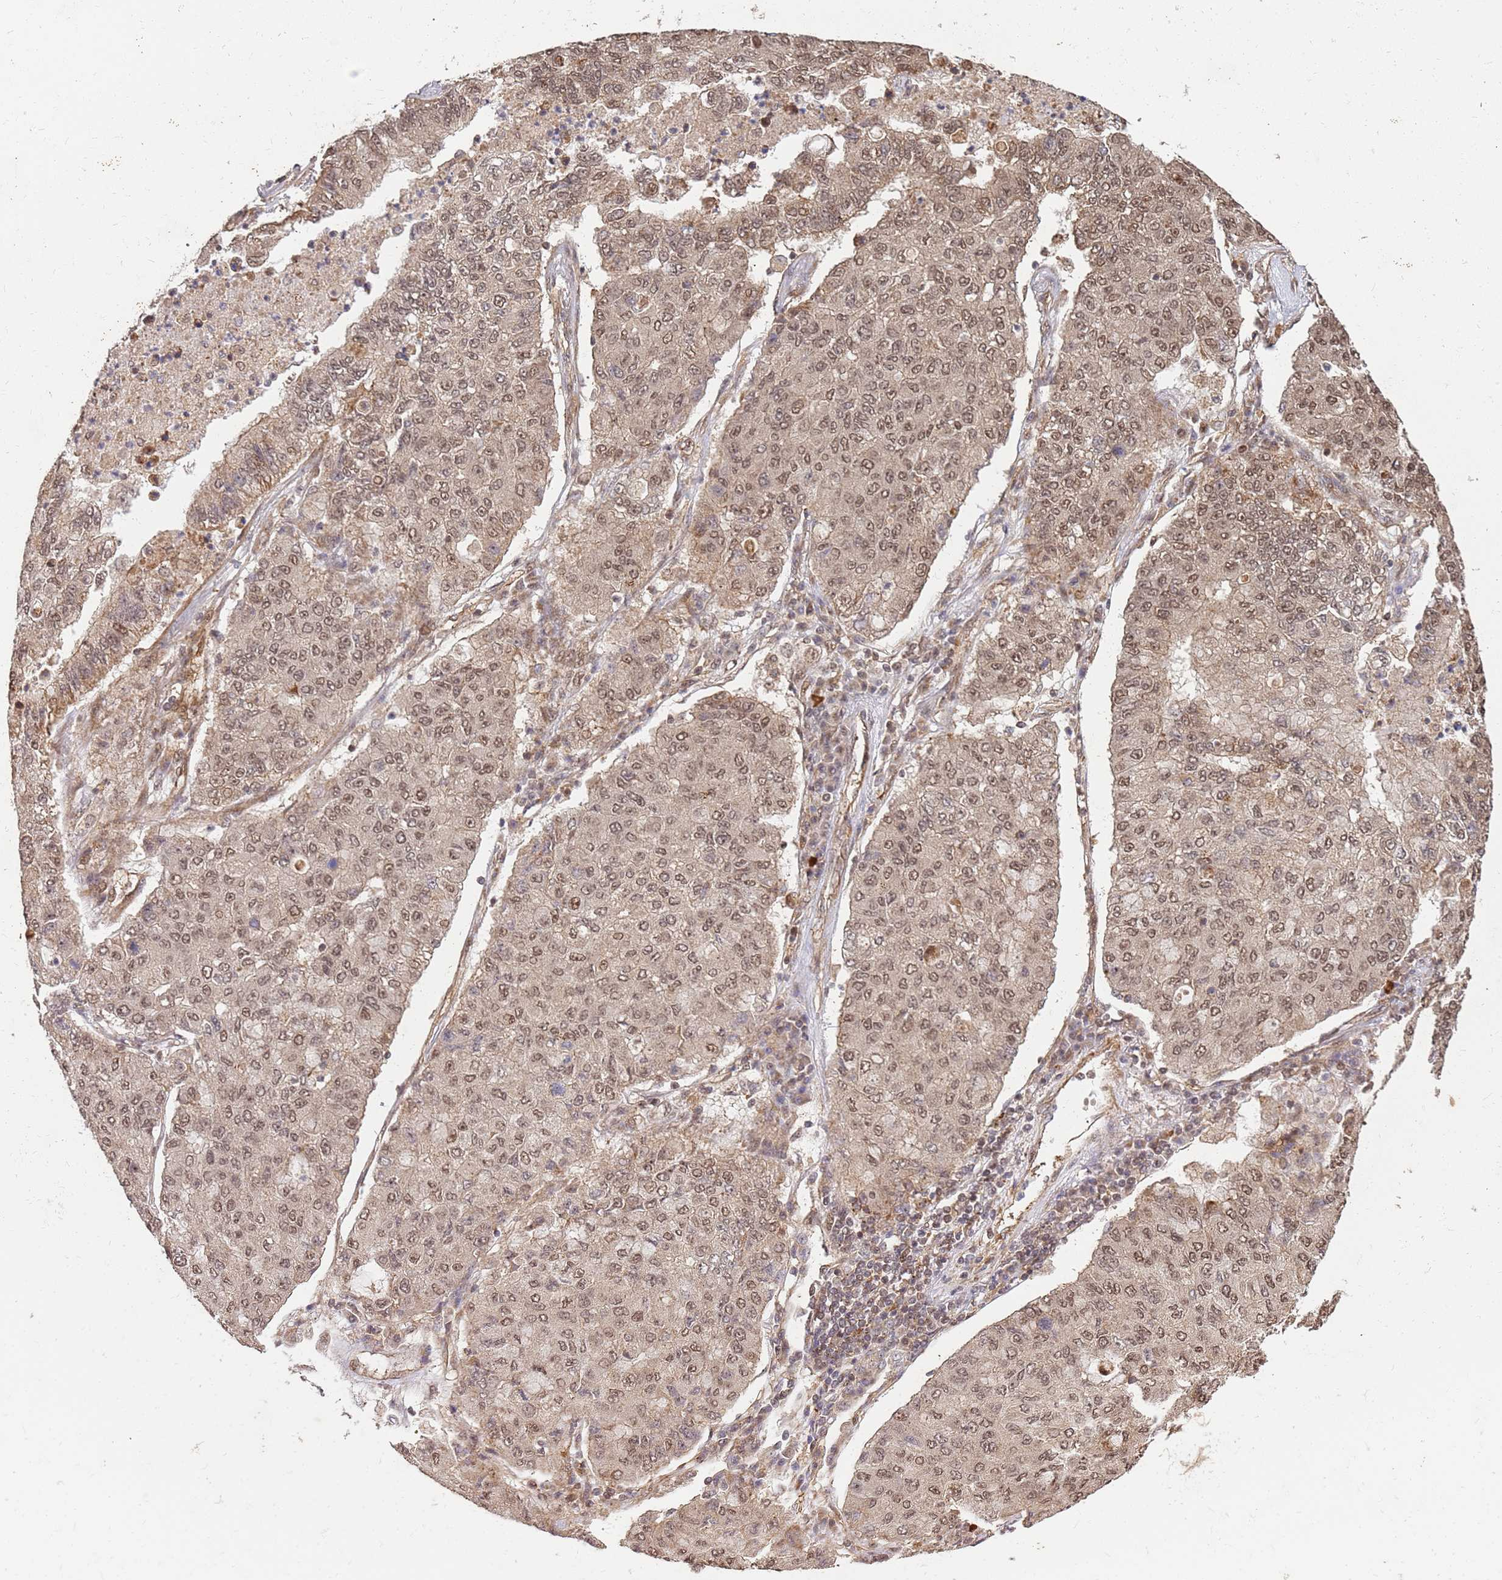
{"staining": {"intensity": "moderate", "quantity": ">75%", "location": "cytoplasmic/membranous,nuclear"}, "tissue": "lung cancer", "cell_type": "Tumor cells", "image_type": "cancer", "snomed": [{"axis": "morphology", "description": "Squamous cell carcinoma, NOS"}, {"axis": "topography", "description": "Lung"}], "caption": "Lung cancer stained with a brown dye exhibits moderate cytoplasmic/membranous and nuclear positive positivity in about >75% of tumor cells.", "gene": "ST18", "patient": {"sex": "male", "age": 74}}